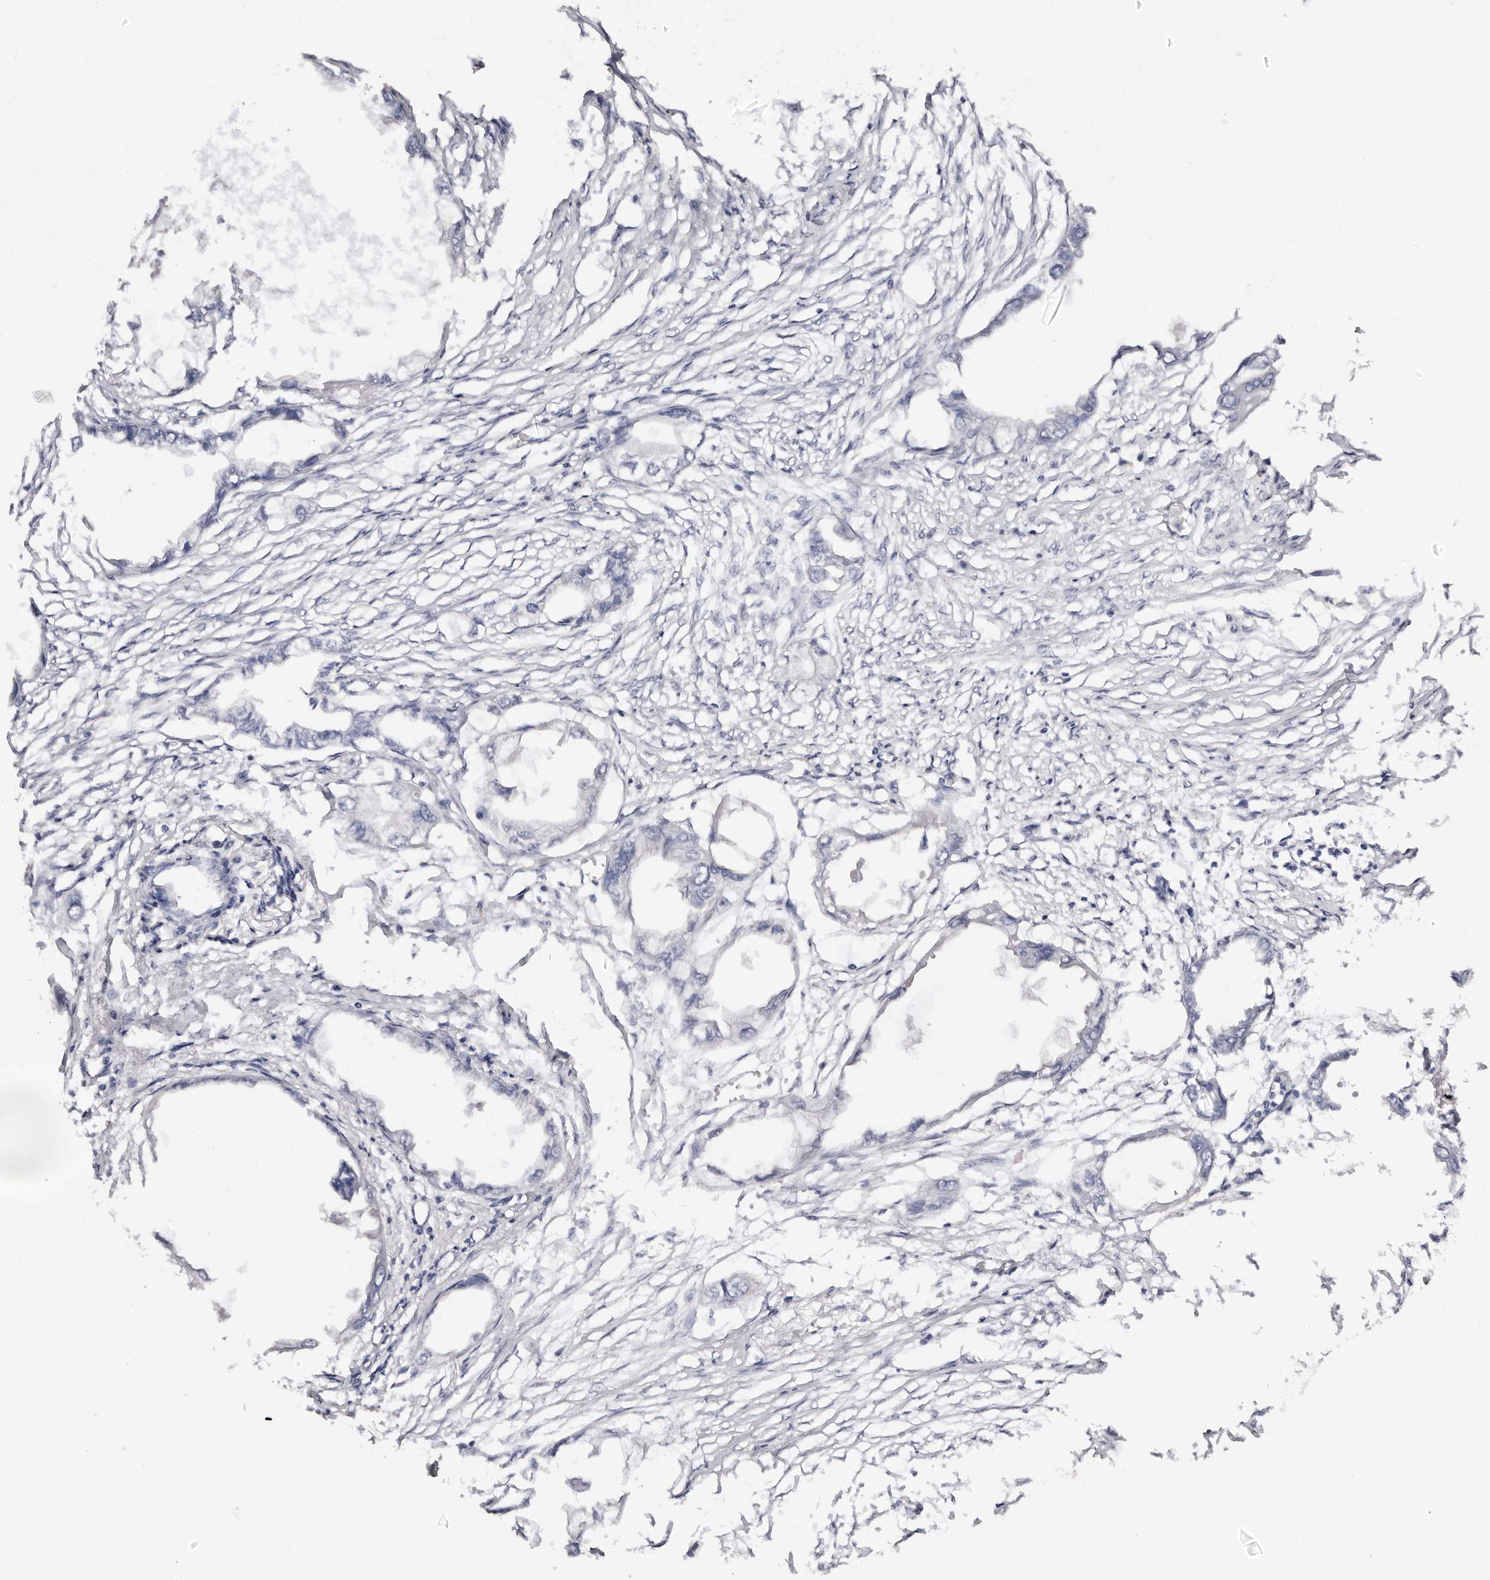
{"staining": {"intensity": "negative", "quantity": "none", "location": "none"}, "tissue": "endometrial cancer", "cell_type": "Tumor cells", "image_type": "cancer", "snomed": [{"axis": "morphology", "description": "Adenocarcinoma, NOS"}, {"axis": "morphology", "description": "Adenocarcinoma, metastatic, NOS"}, {"axis": "topography", "description": "Adipose tissue"}, {"axis": "topography", "description": "Endometrium"}], "caption": "The histopathology image exhibits no staining of tumor cells in endometrial adenocarcinoma.", "gene": "ROM1", "patient": {"sex": "female", "age": 67}}